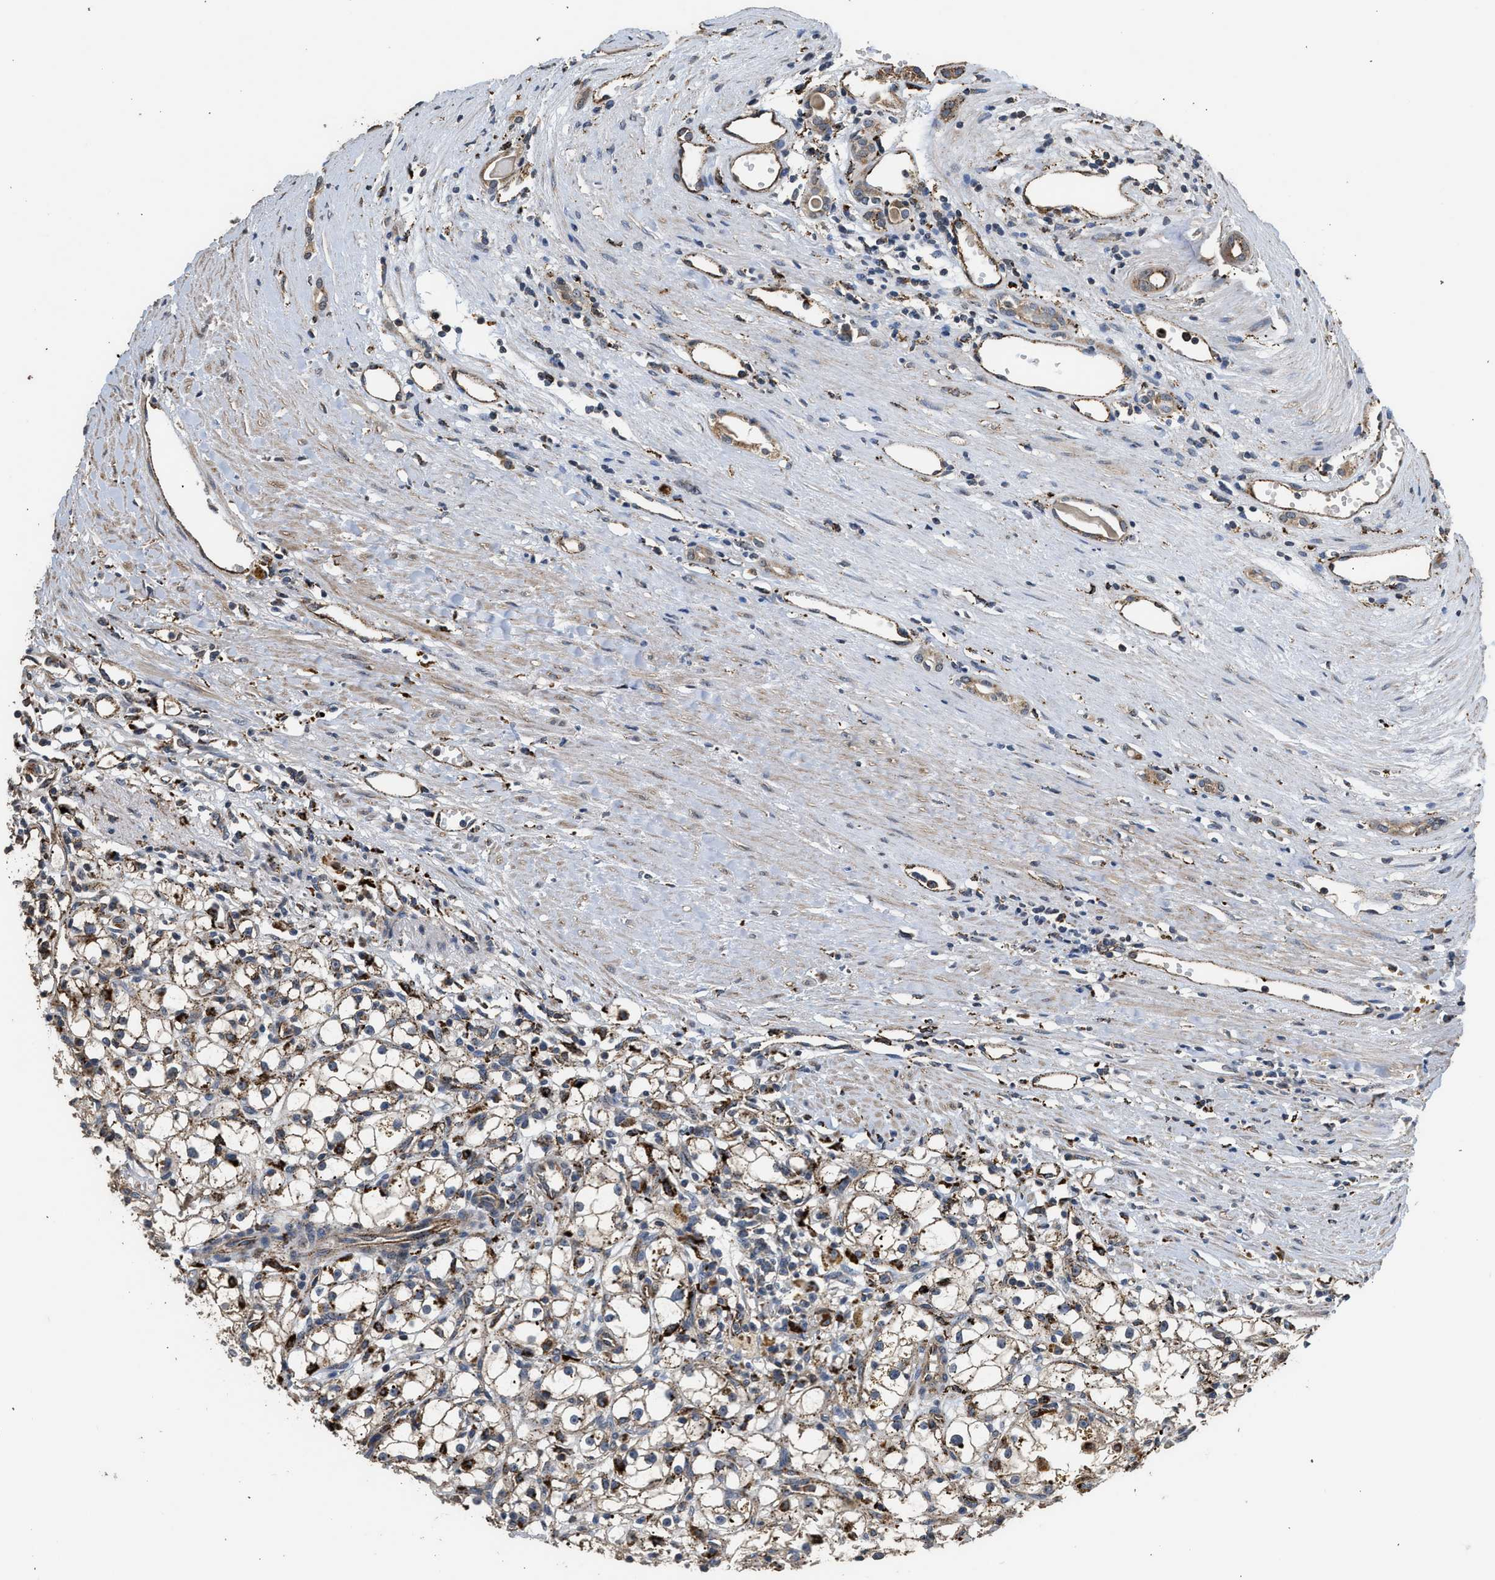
{"staining": {"intensity": "moderate", "quantity": "<25%", "location": "cytoplasmic/membranous"}, "tissue": "renal cancer", "cell_type": "Tumor cells", "image_type": "cancer", "snomed": [{"axis": "morphology", "description": "Adenocarcinoma, NOS"}, {"axis": "topography", "description": "Kidney"}], "caption": "The immunohistochemical stain labels moderate cytoplasmic/membranous staining in tumor cells of renal cancer (adenocarcinoma) tissue. (brown staining indicates protein expression, while blue staining denotes nuclei).", "gene": "CTSV", "patient": {"sex": "male", "age": 56}}